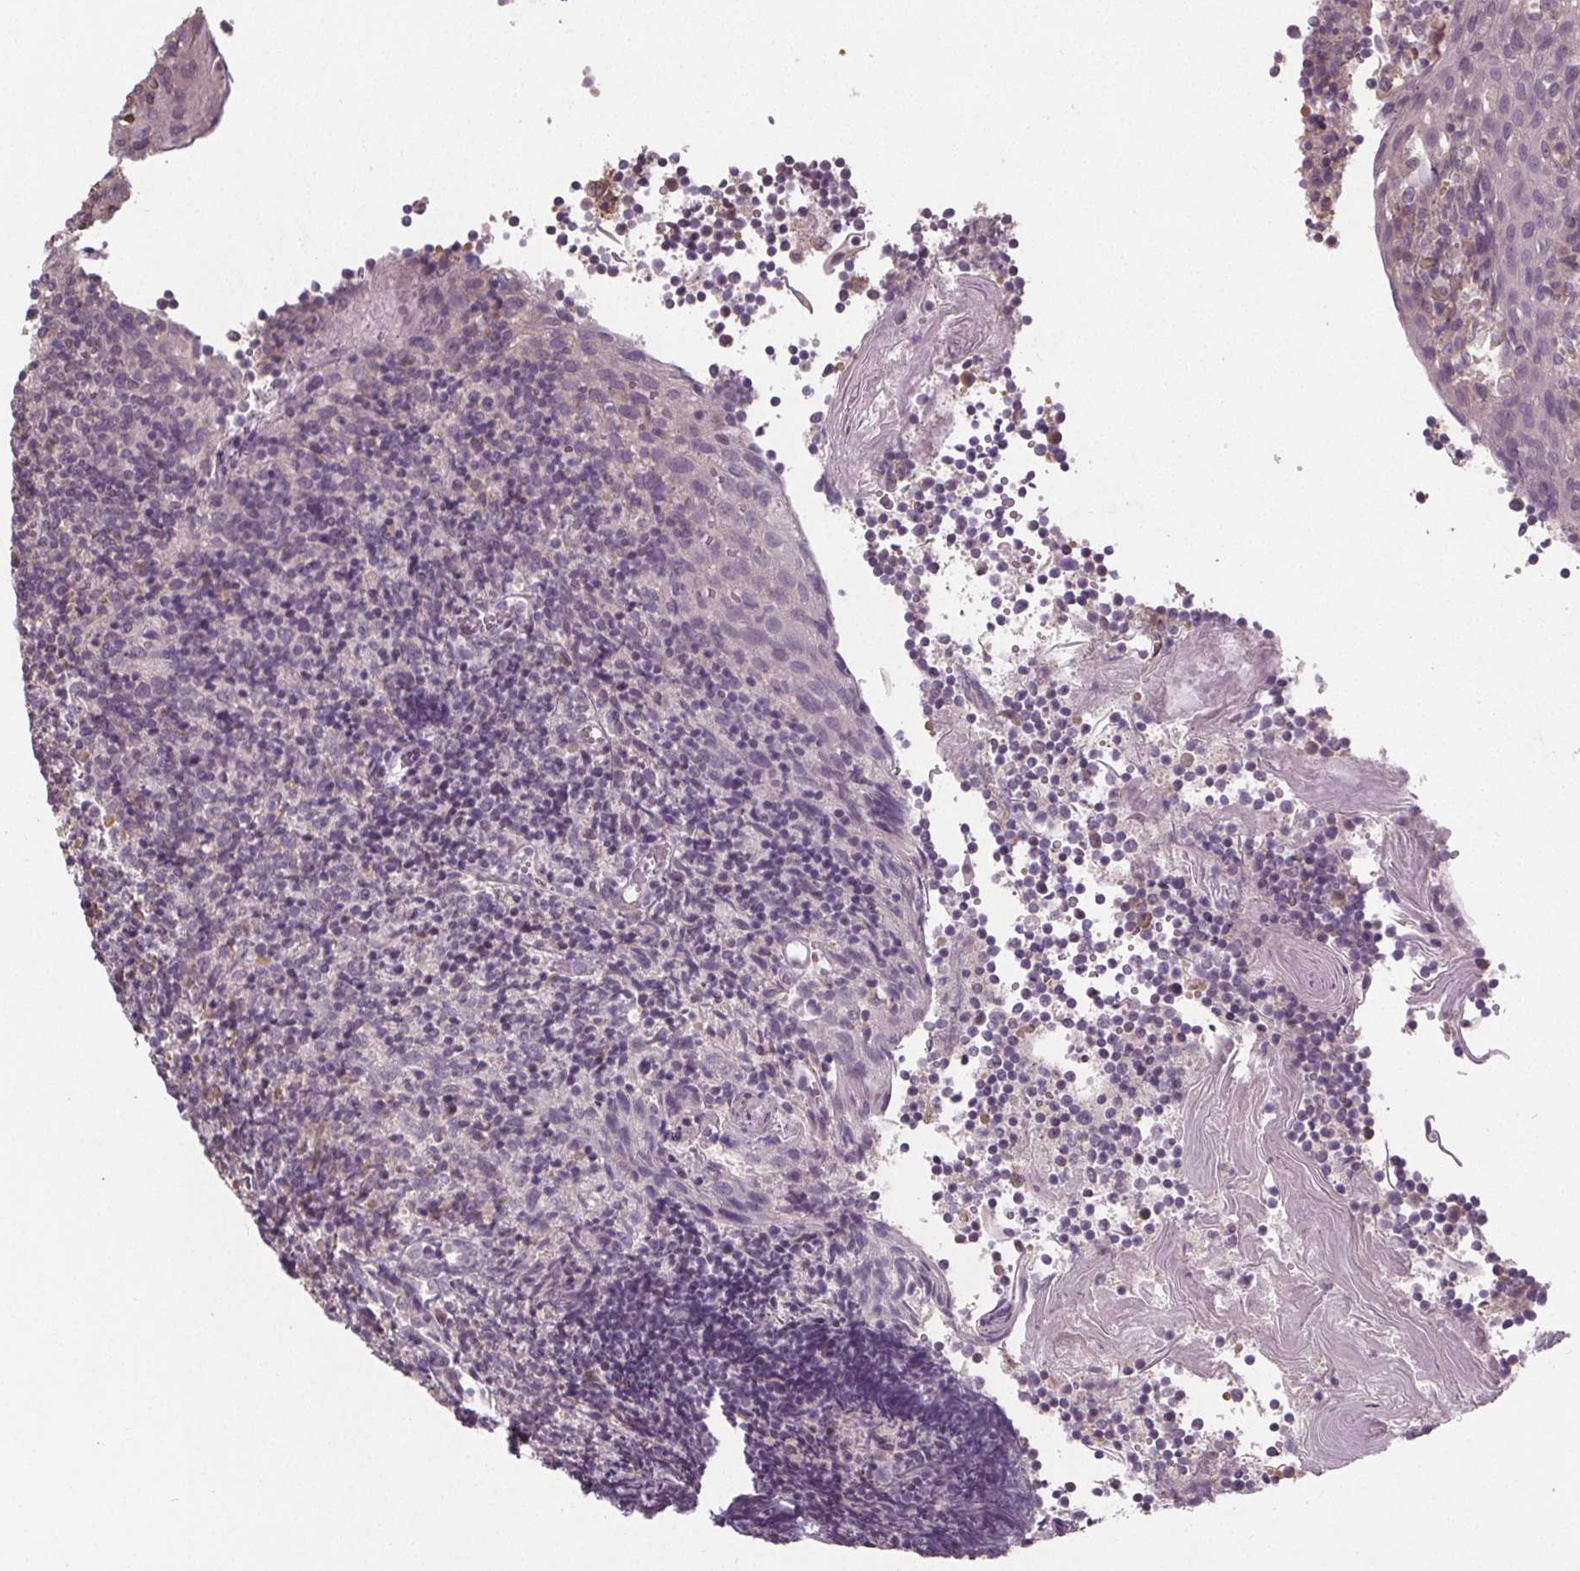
{"staining": {"intensity": "negative", "quantity": "none", "location": "none"}, "tissue": "tonsil", "cell_type": "Germinal center cells", "image_type": "normal", "snomed": [{"axis": "morphology", "description": "Normal tissue, NOS"}, {"axis": "topography", "description": "Tonsil"}], "caption": "Immunohistochemical staining of normal human tonsil displays no significant expression in germinal center cells.", "gene": "SLC26A2", "patient": {"sex": "female", "age": 10}}